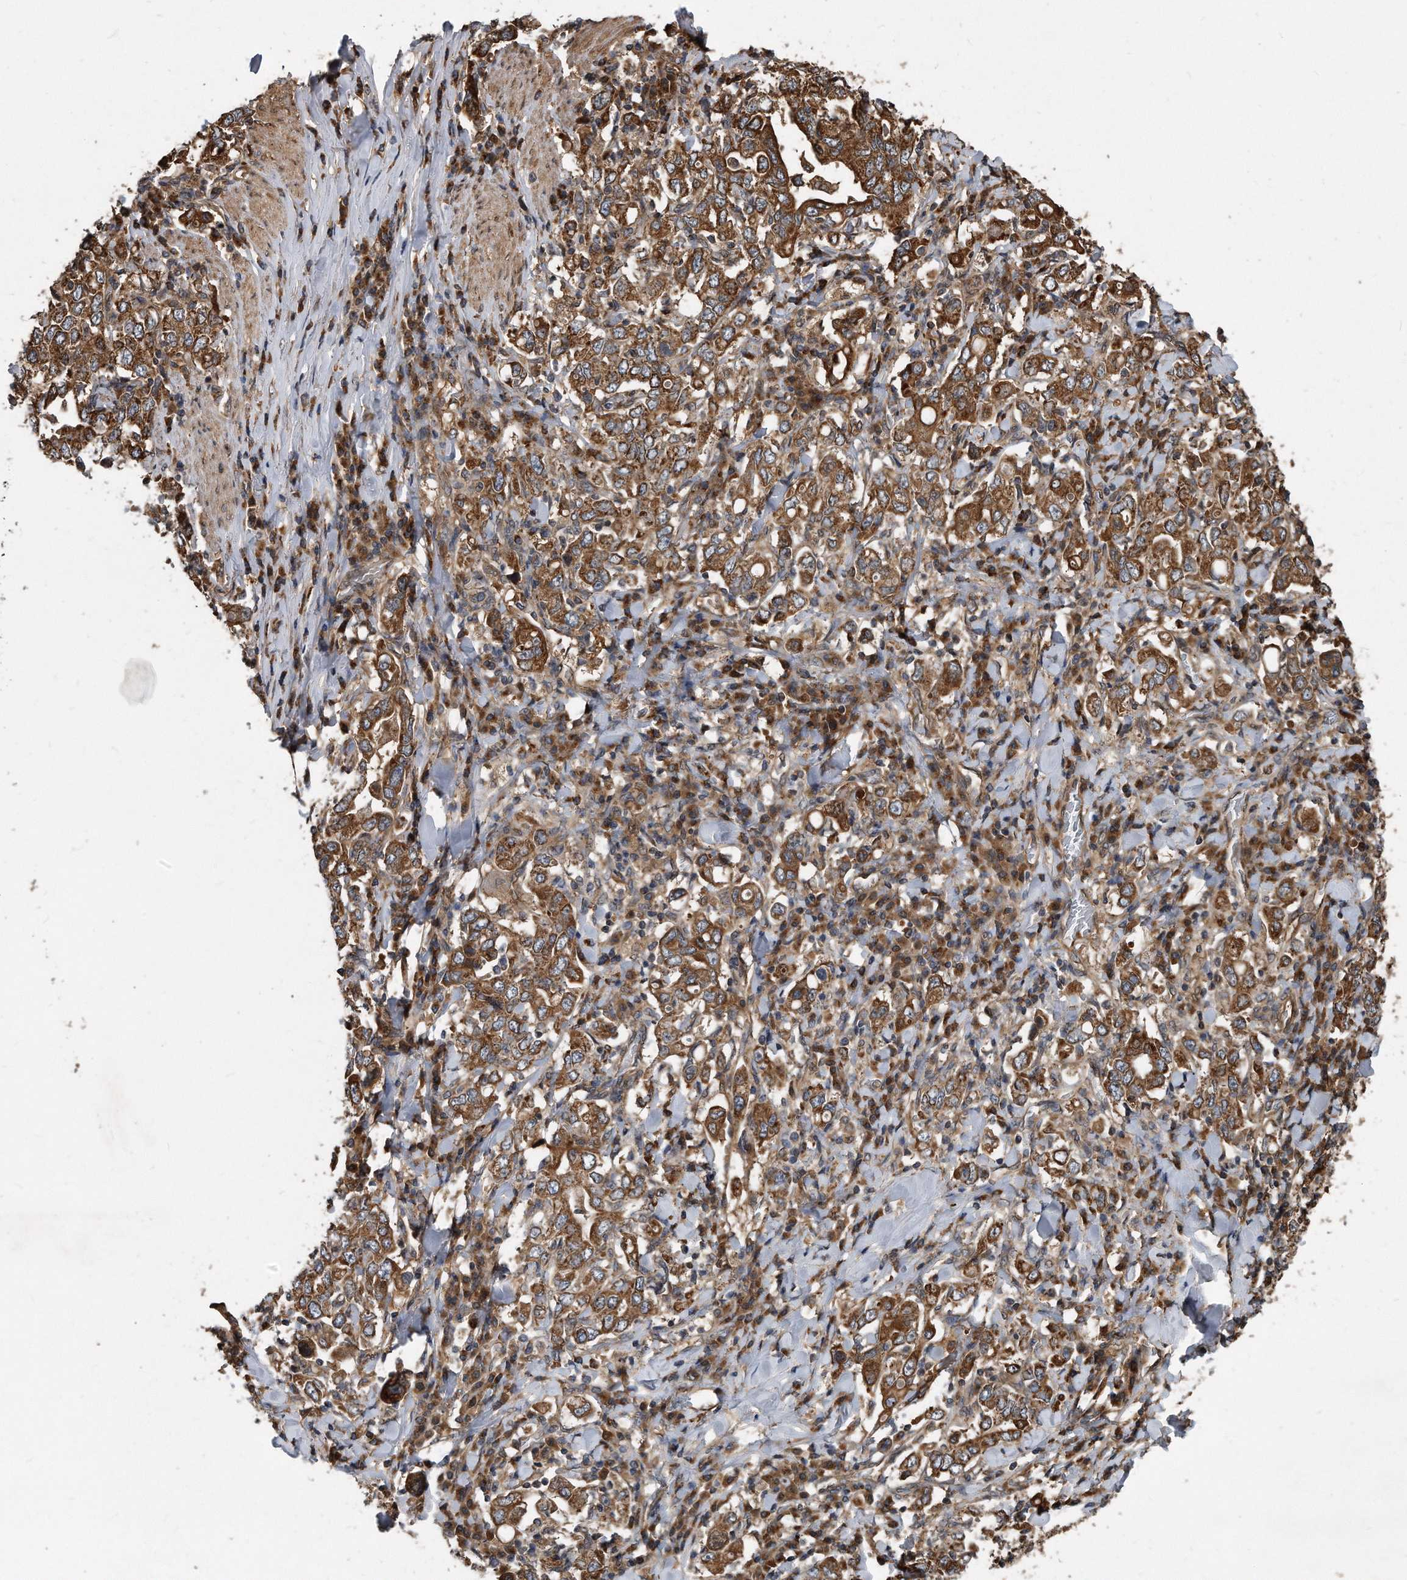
{"staining": {"intensity": "moderate", "quantity": ">75%", "location": "cytoplasmic/membranous"}, "tissue": "stomach cancer", "cell_type": "Tumor cells", "image_type": "cancer", "snomed": [{"axis": "morphology", "description": "Adenocarcinoma, NOS"}, {"axis": "topography", "description": "Stomach, upper"}], "caption": "Human stomach cancer stained for a protein (brown) demonstrates moderate cytoplasmic/membranous positive expression in about >75% of tumor cells.", "gene": "FAM136A", "patient": {"sex": "male", "age": 62}}